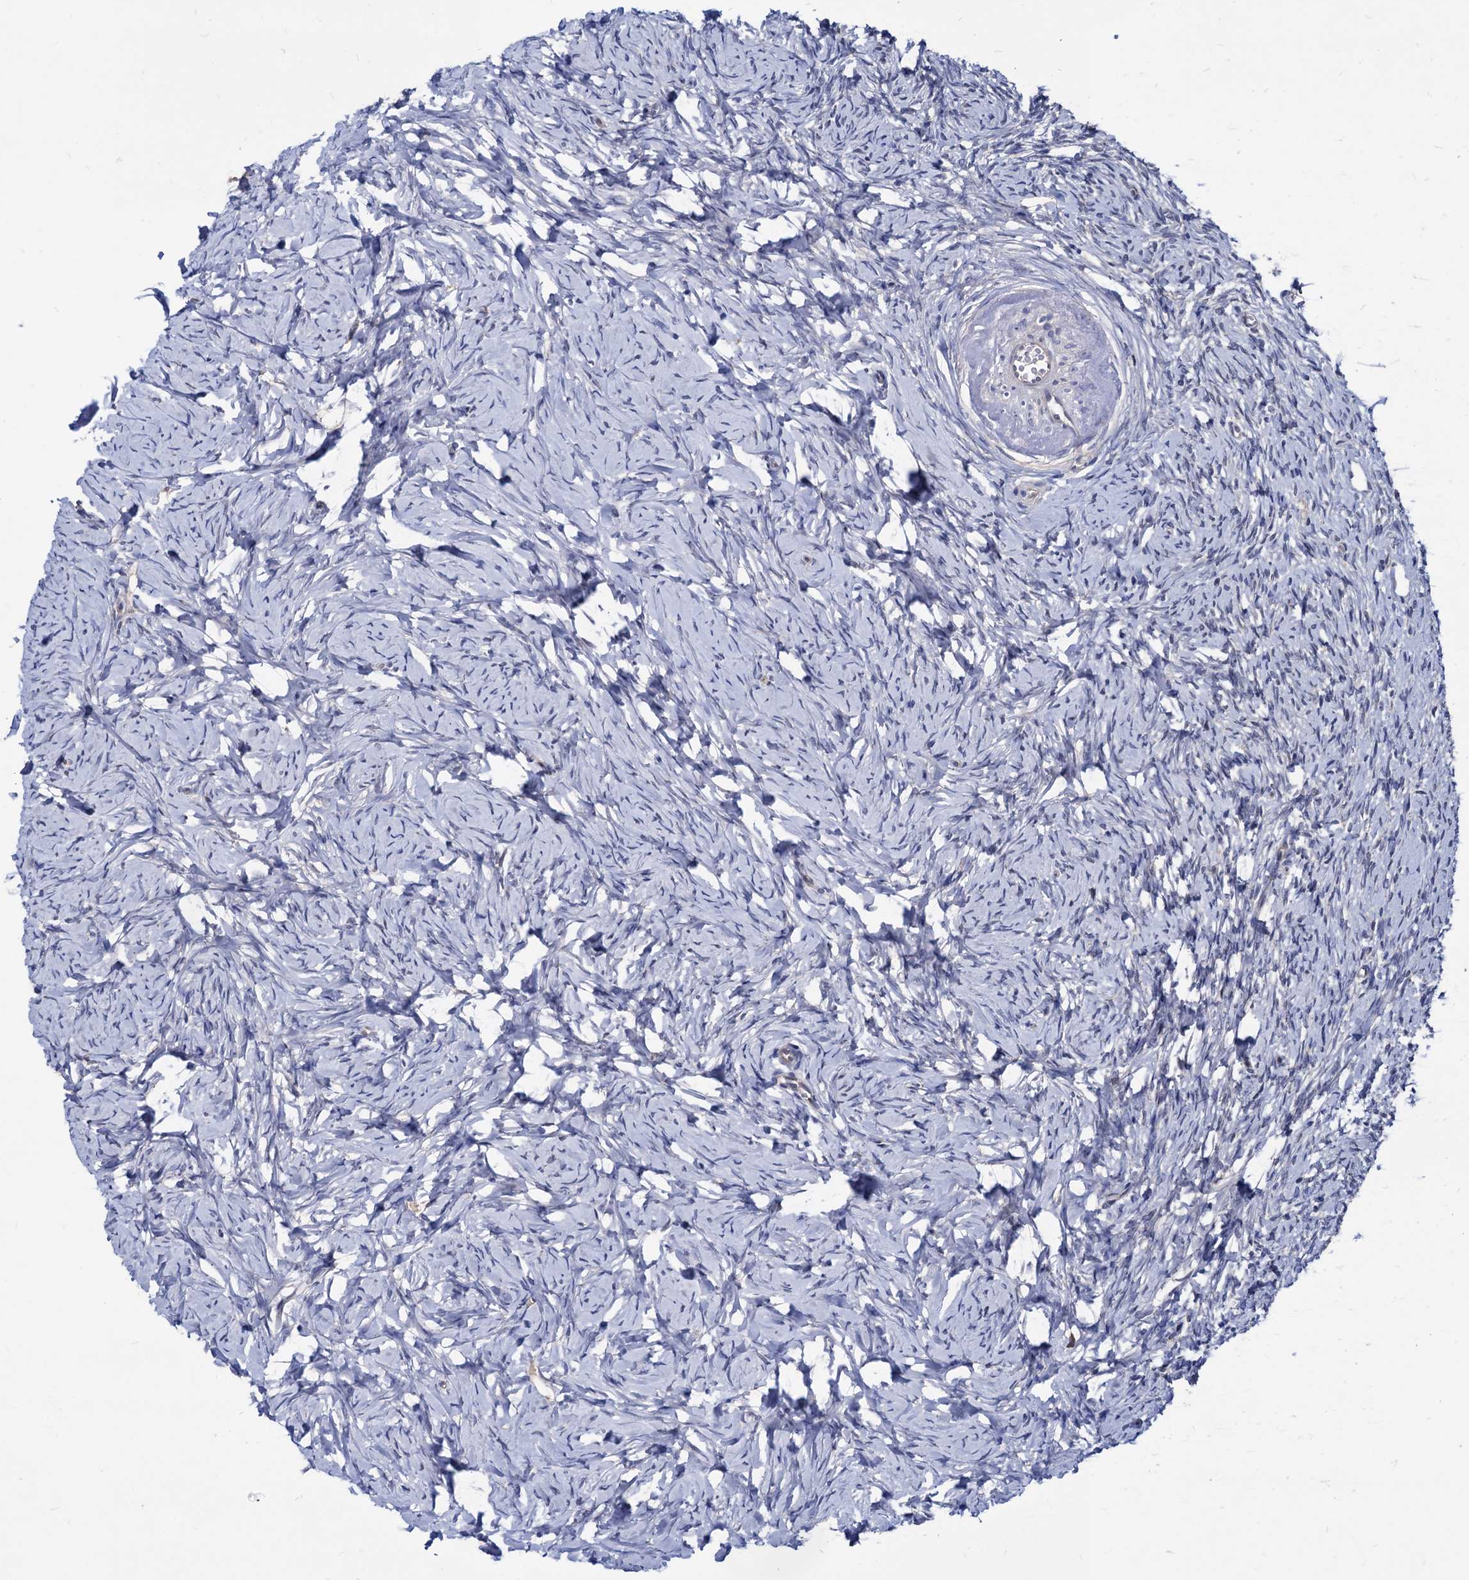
{"staining": {"intensity": "negative", "quantity": "none", "location": "none"}, "tissue": "ovary", "cell_type": "Ovarian stroma cells", "image_type": "normal", "snomed": [{"axis": "morphology", "description": "Normal tissue, NOS"}, {"axis": "topography", "description": "Ovary"}], "caption": "High power microscopy histopathology image of an immunohistochemistry (IHC) image of normal ovary, revealing no significant staining in ovarian stroma cells. (DAB immunohistochemistry (IHC) visualized using brightfield microscopy, high magnification).", "gene": "CPPED1", "patient": {"sex": "female", "age": 51}}